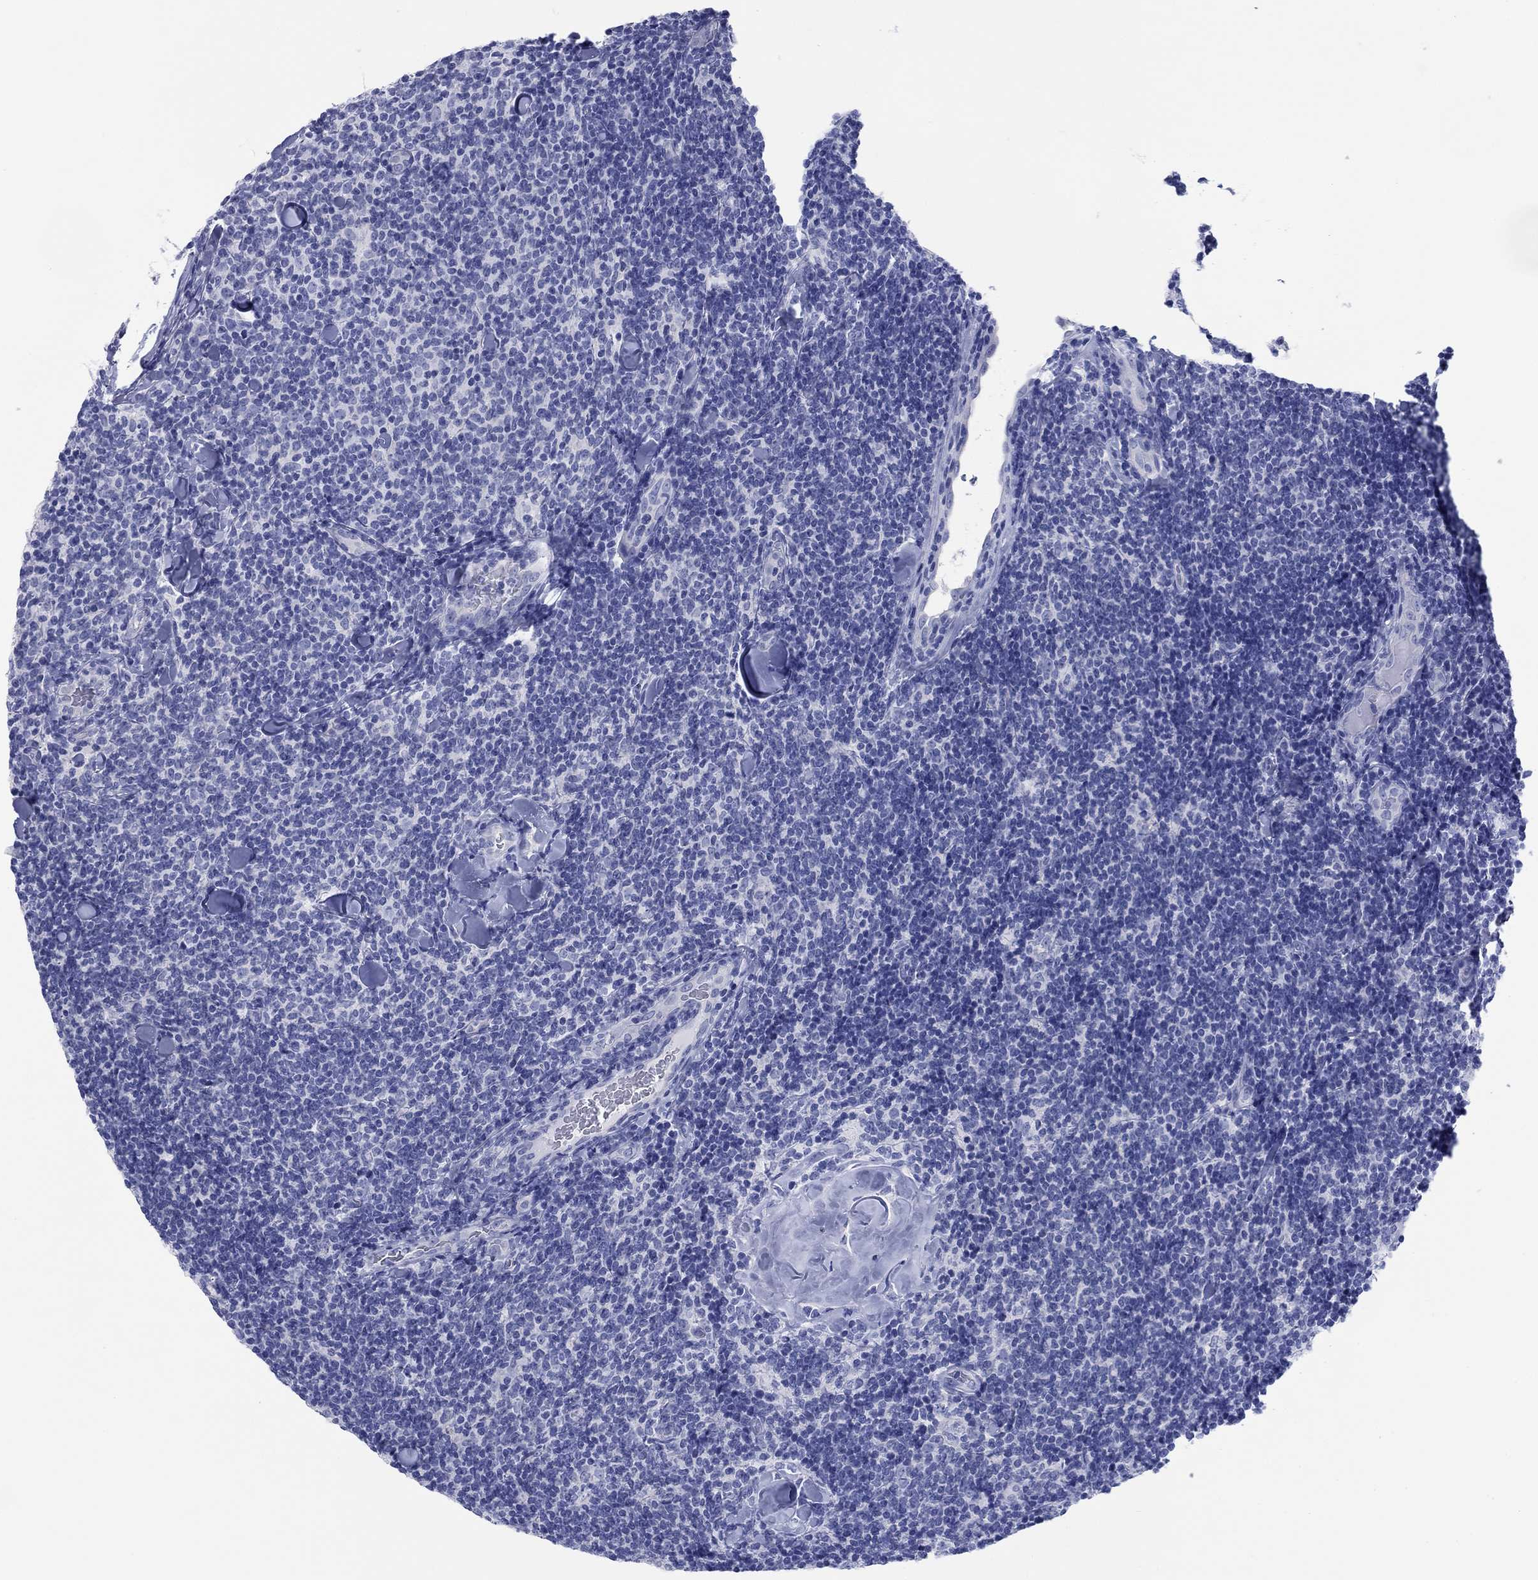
{"staining": {"intensity": "negative", "quantity": "none", "location": "none"}, "tissue": "lymphoma", "cell_type": "Tumor cells", "image_type": "cancer", "snomed": [{"axis": "morphology", "description": "Malignant lymphoma, non-Hodgkin's type, Low grade"}, {"axis": "topography", "description": "Lymph node"}], "caption": "This photomicrograph is of low-grade malignant lymphoma, non-Hodgkin's type stained with IHC to label a protein in brown with the nuclei are counter-stained blue. There is no expression in tumor cells.", "gene": "ATP1B1", "patient": {"sex": "female", "age": 56}}